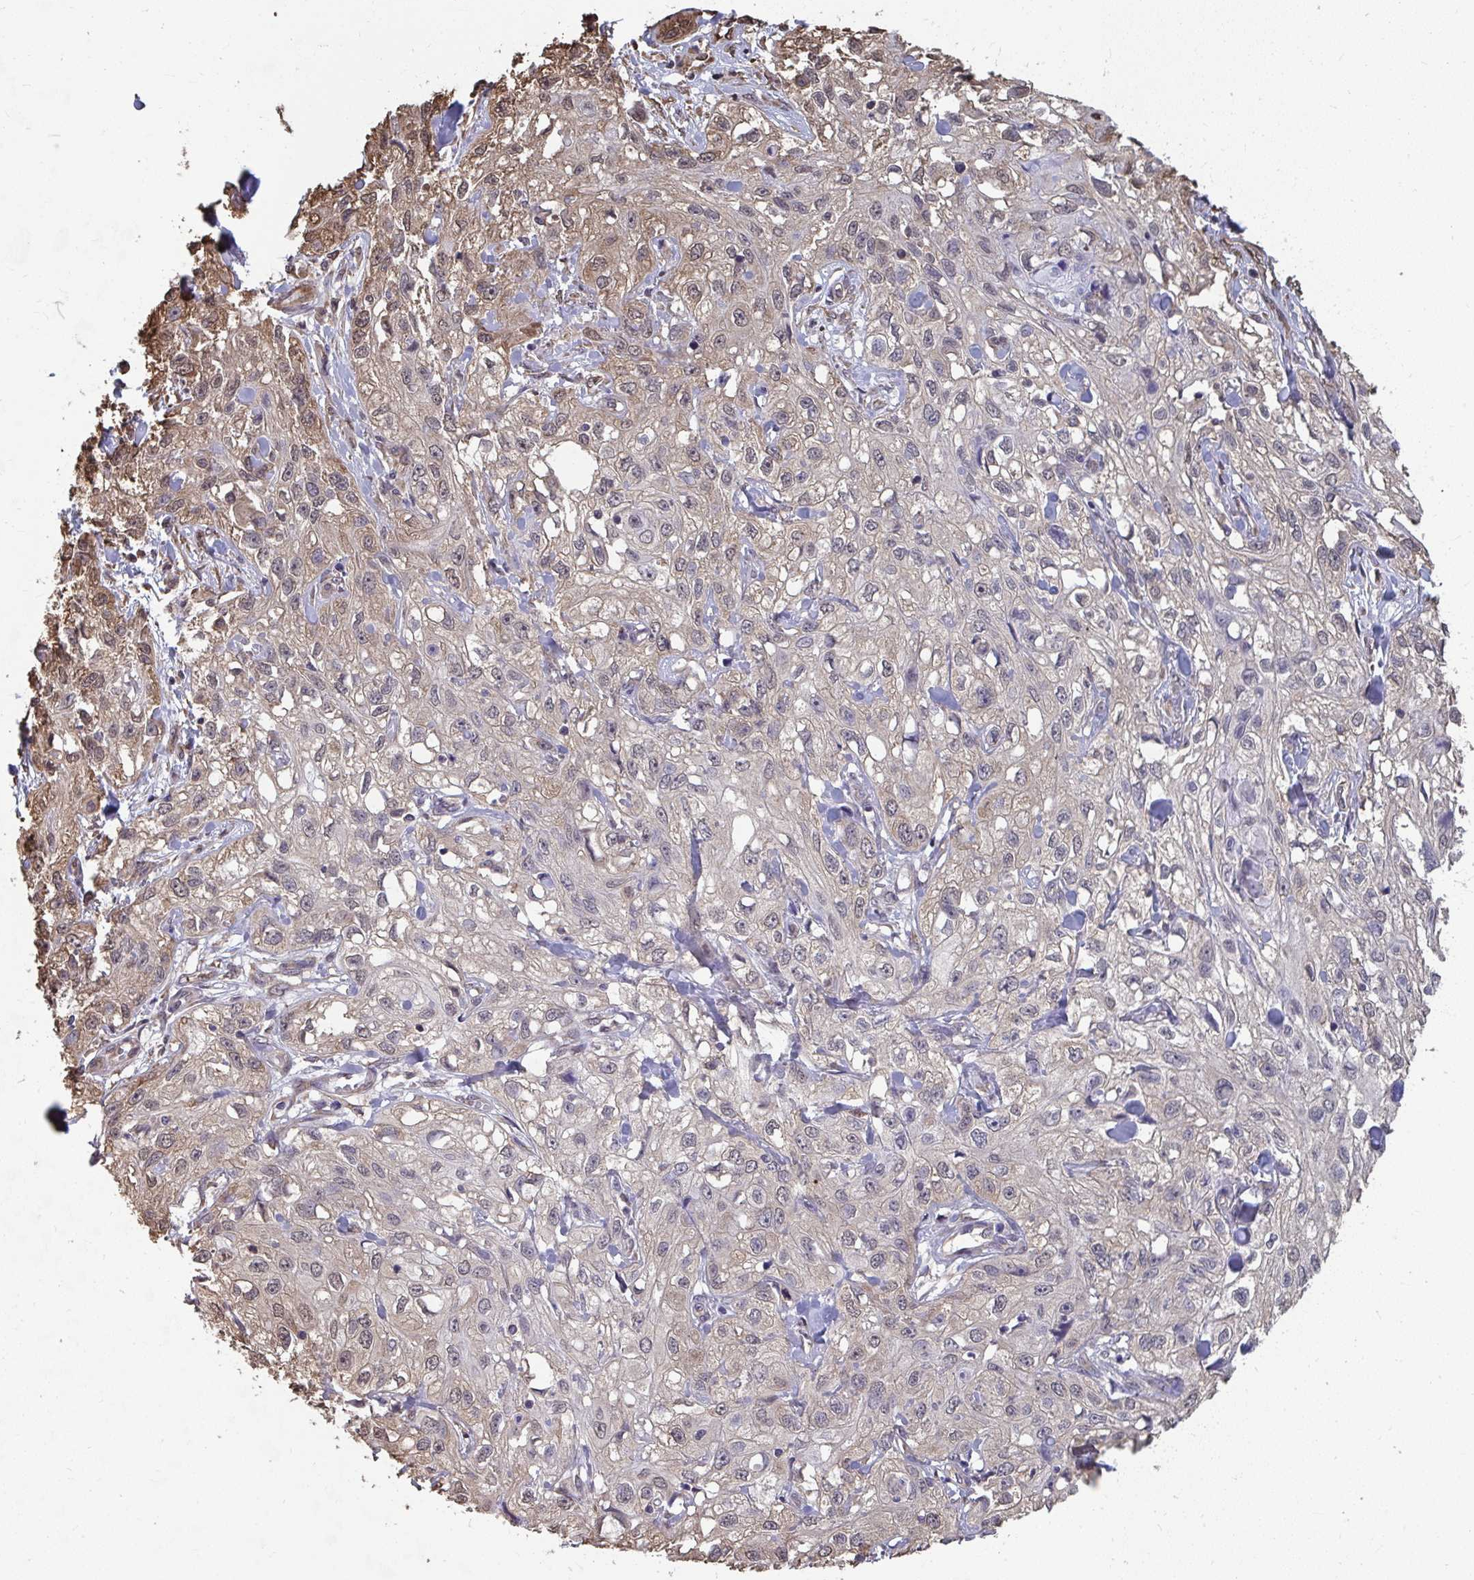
{"staining": {"intensity": "moderate", "quantity": "25%-75%", "location": "nuclear"}, "tissue": "skin cancer", "cell_type": "Tumor cells", "image_type": "cancer", "snomed": [{"axis": "morphology", "description": "Squamous cell carcinoma, NOS"}, {"axis": "topography", "description": "Skin"}, {"axis": "topography", "description": "Vulva"}], "caption": "Immunohistochemical staining of squamous cell carcinoma (skin) displays moderate nuclear protein expression in about 25%-75% of tumor cells.", "gene": "SYNCRIP", "patient": {"sex": "female", "age": 86}}